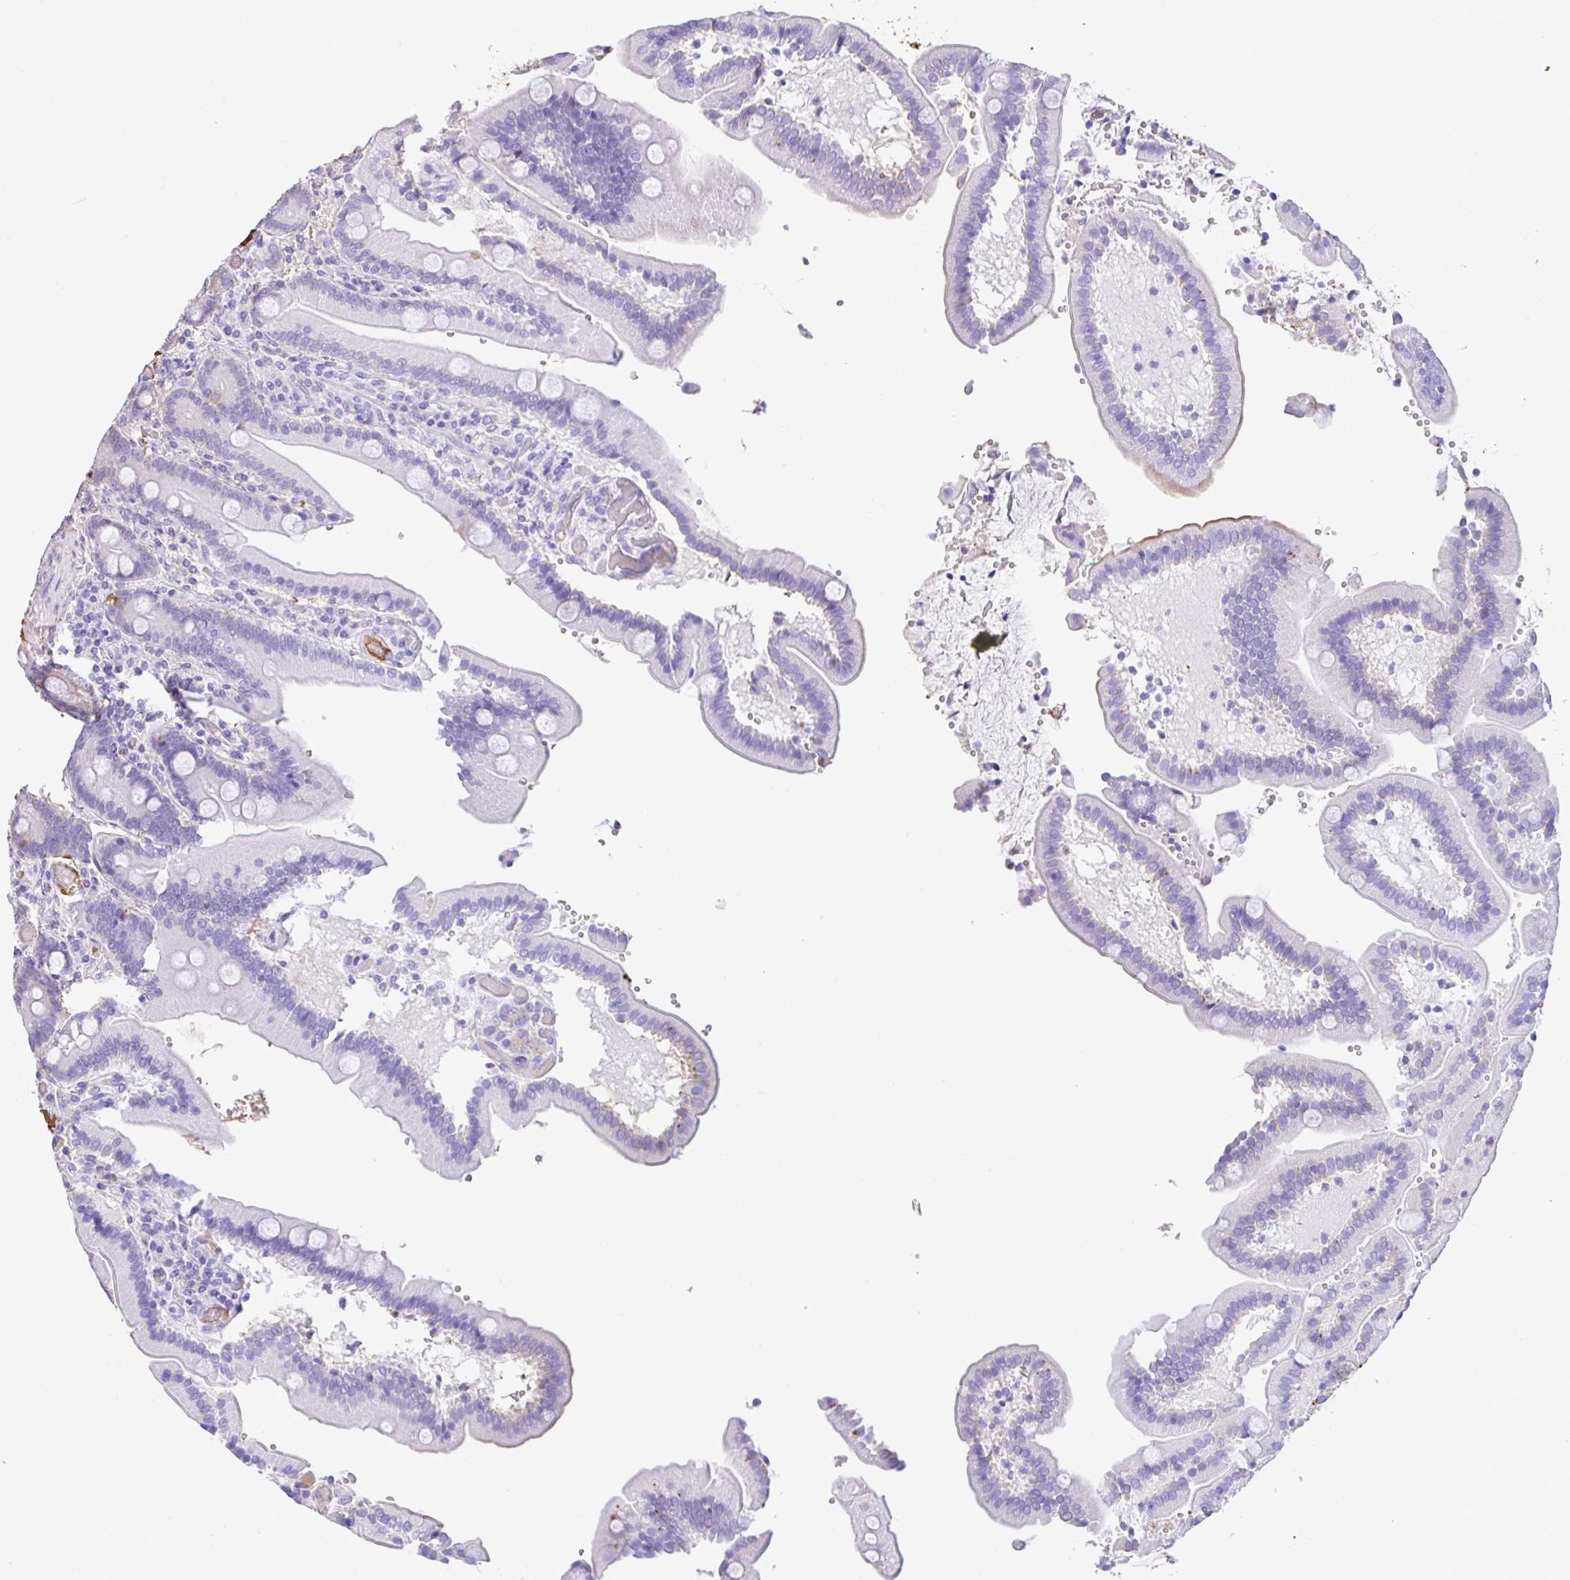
{"staining": {"intensity": "negative", "quantity": "none", "location": "none"}, "tissue": "duodenum", "cell_type": "Glandular cells", "image_type": "normal", "snomed": [{"axis": "morphology", "description": "Normal tissue, NOS"}, {"axis": "topography", "description": "Duodenum"}], "caption": "The histopathology image demonstrates no staining of glandular cells in benign duodenum.", "gene": "HOXC12", "patient": {"sex": "female", "age": 62}}